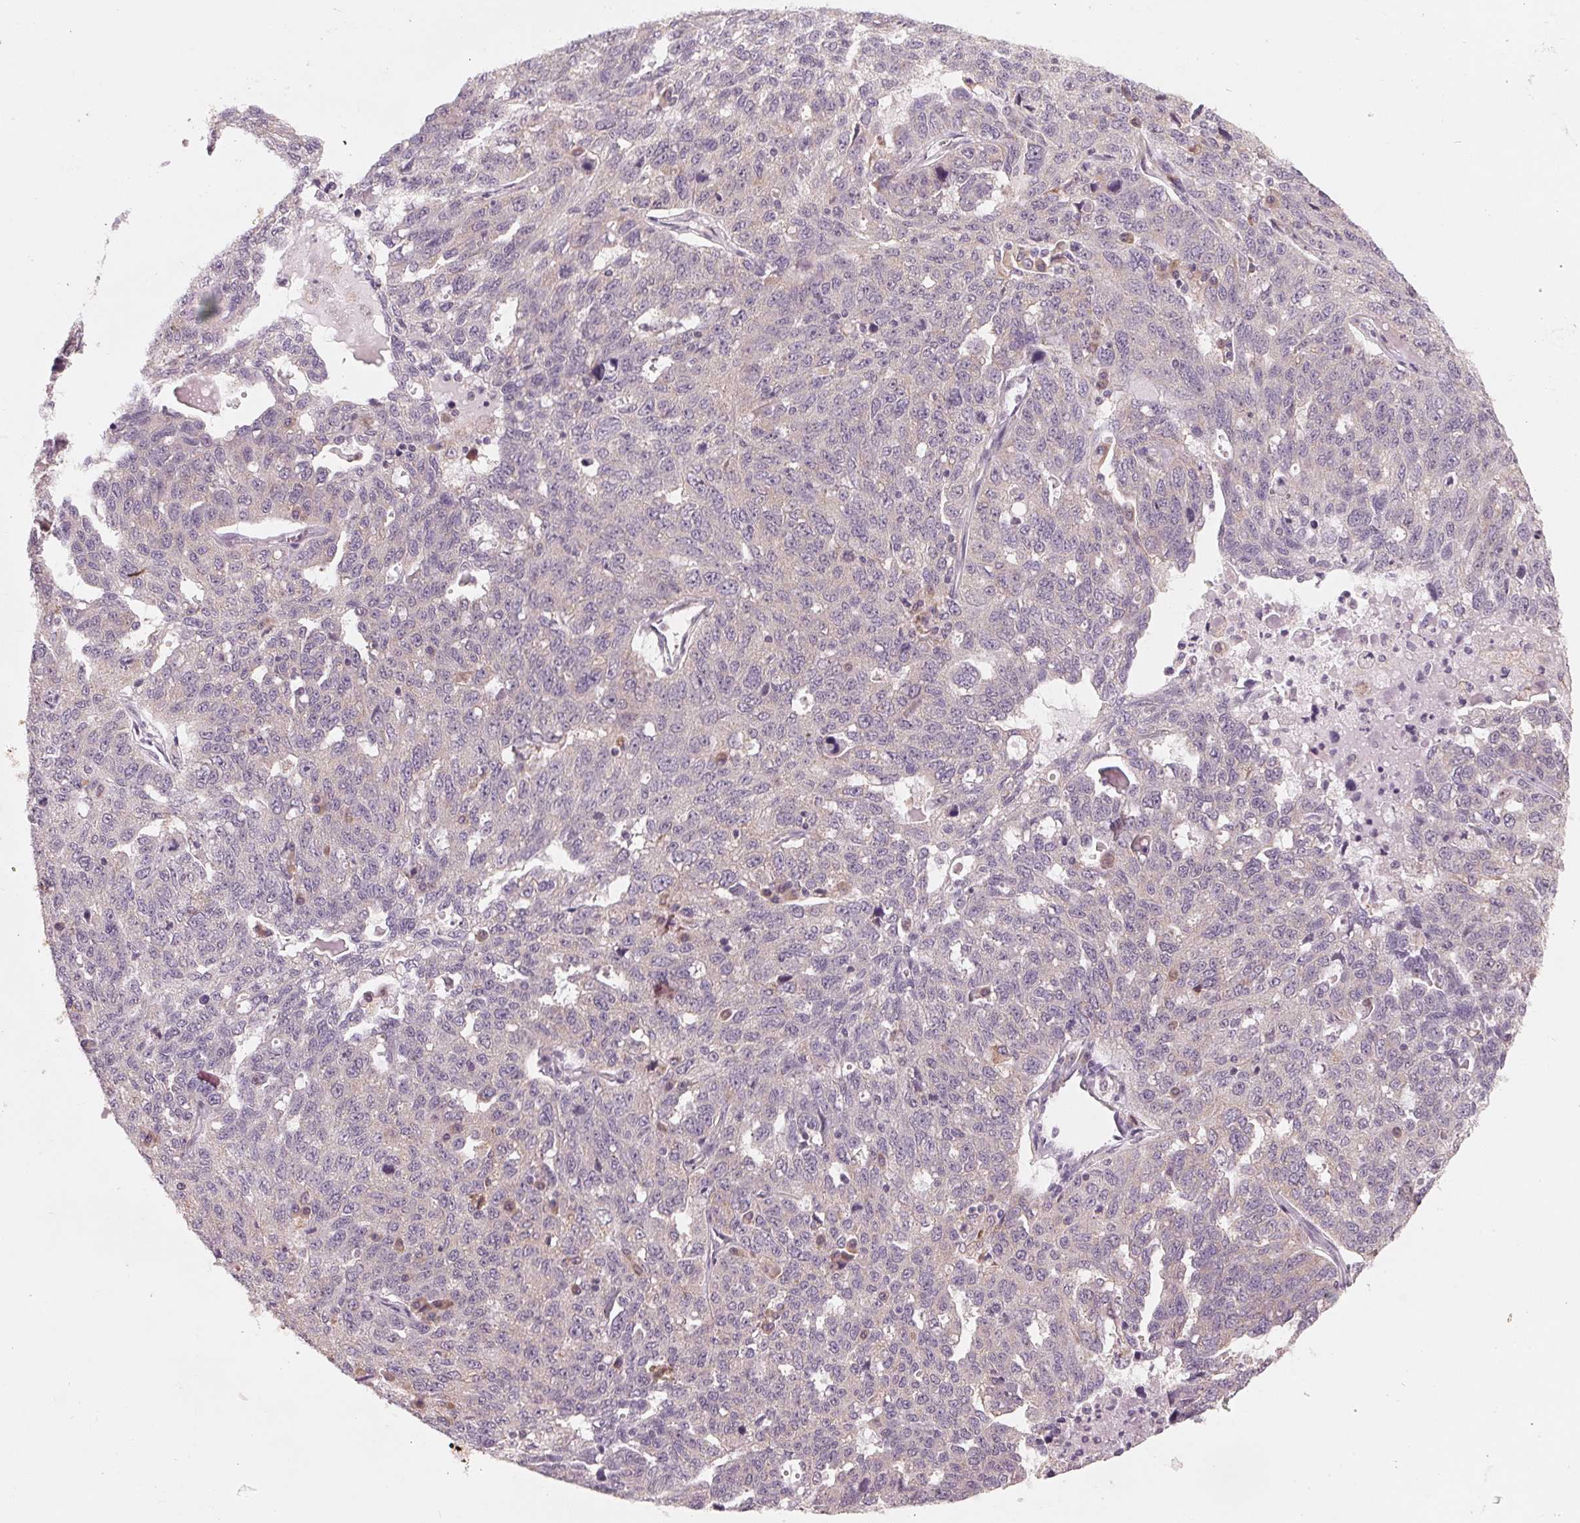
{"staining": {"intensity": "negative", "quantity": "none", "location": "none"}, "tissue": "ovarian cancer", "cell_type": "Tumor cells", "image_type": "cancer", "snomed": [{"axis": "morphology", "description": "Cystadenocarcinoma, serous, NOS"}, {"axis": "topography", "description": "Ovary"}], "caption": "This is an IHC photomicrograph of serous cystadenocarcinoma (ovarian). There is no staining in tumor cells.", "gene": "GIGYF2", "patient": {"sex": "female", "age": 71}}